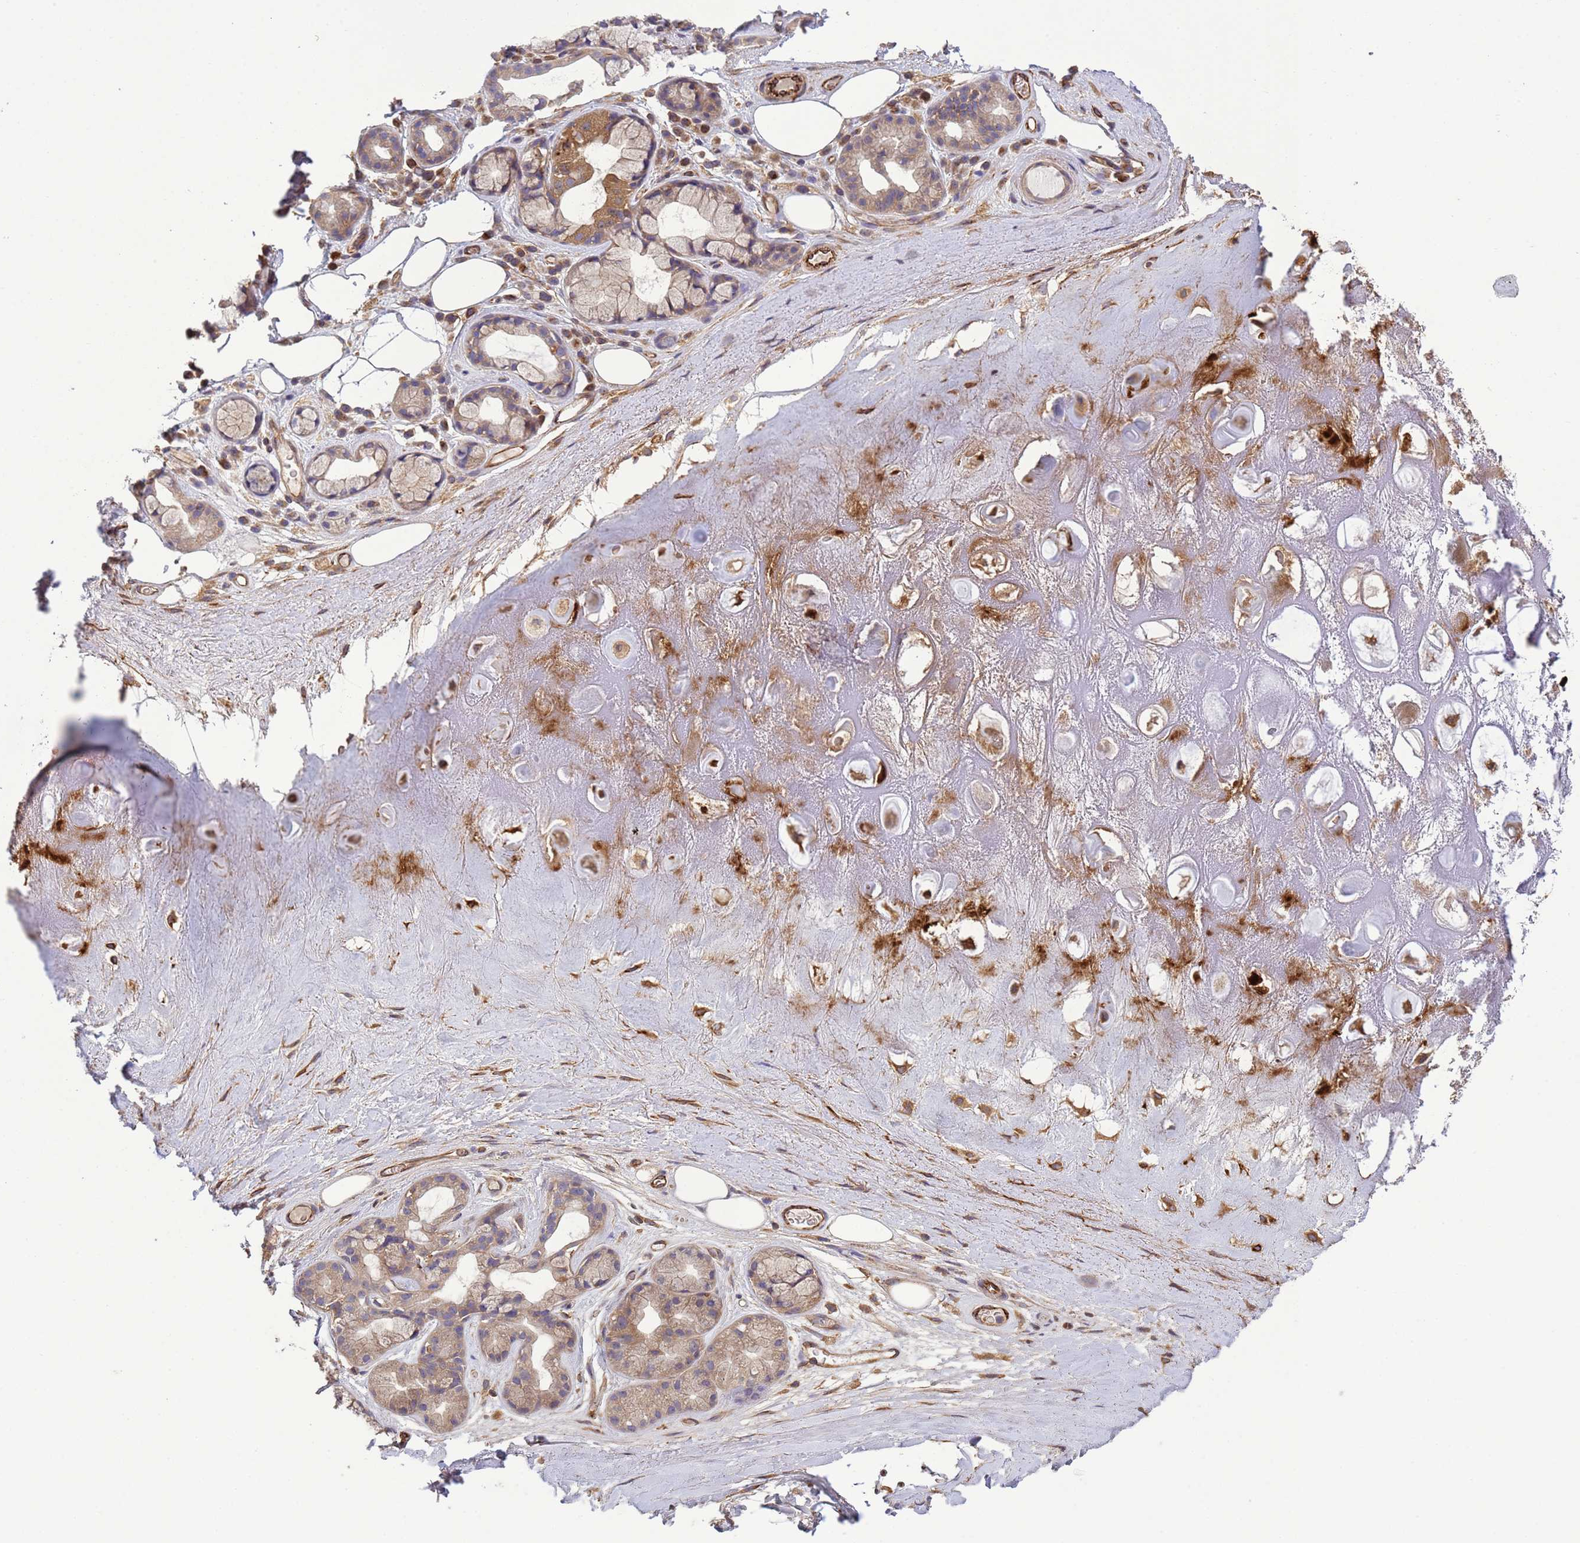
{"staining": {"intensity": "negative", "quantity": "none", "location": "none"}, "tissue": "adipose tissue", "cell_type": "Adipocytes", "image_type": "normal", "snomed": [{"axis": "morphology", "description": "Normal tissue, NOS"}, {"axis": "topography", "description": "Cartilage tissue"}], "caption": "Immunohistochemical staining of normal adipose tissue reveals no significant positivity in adipocytes.", "gene": "RAB10", "patient": {"sex": "male", "age": 81}}